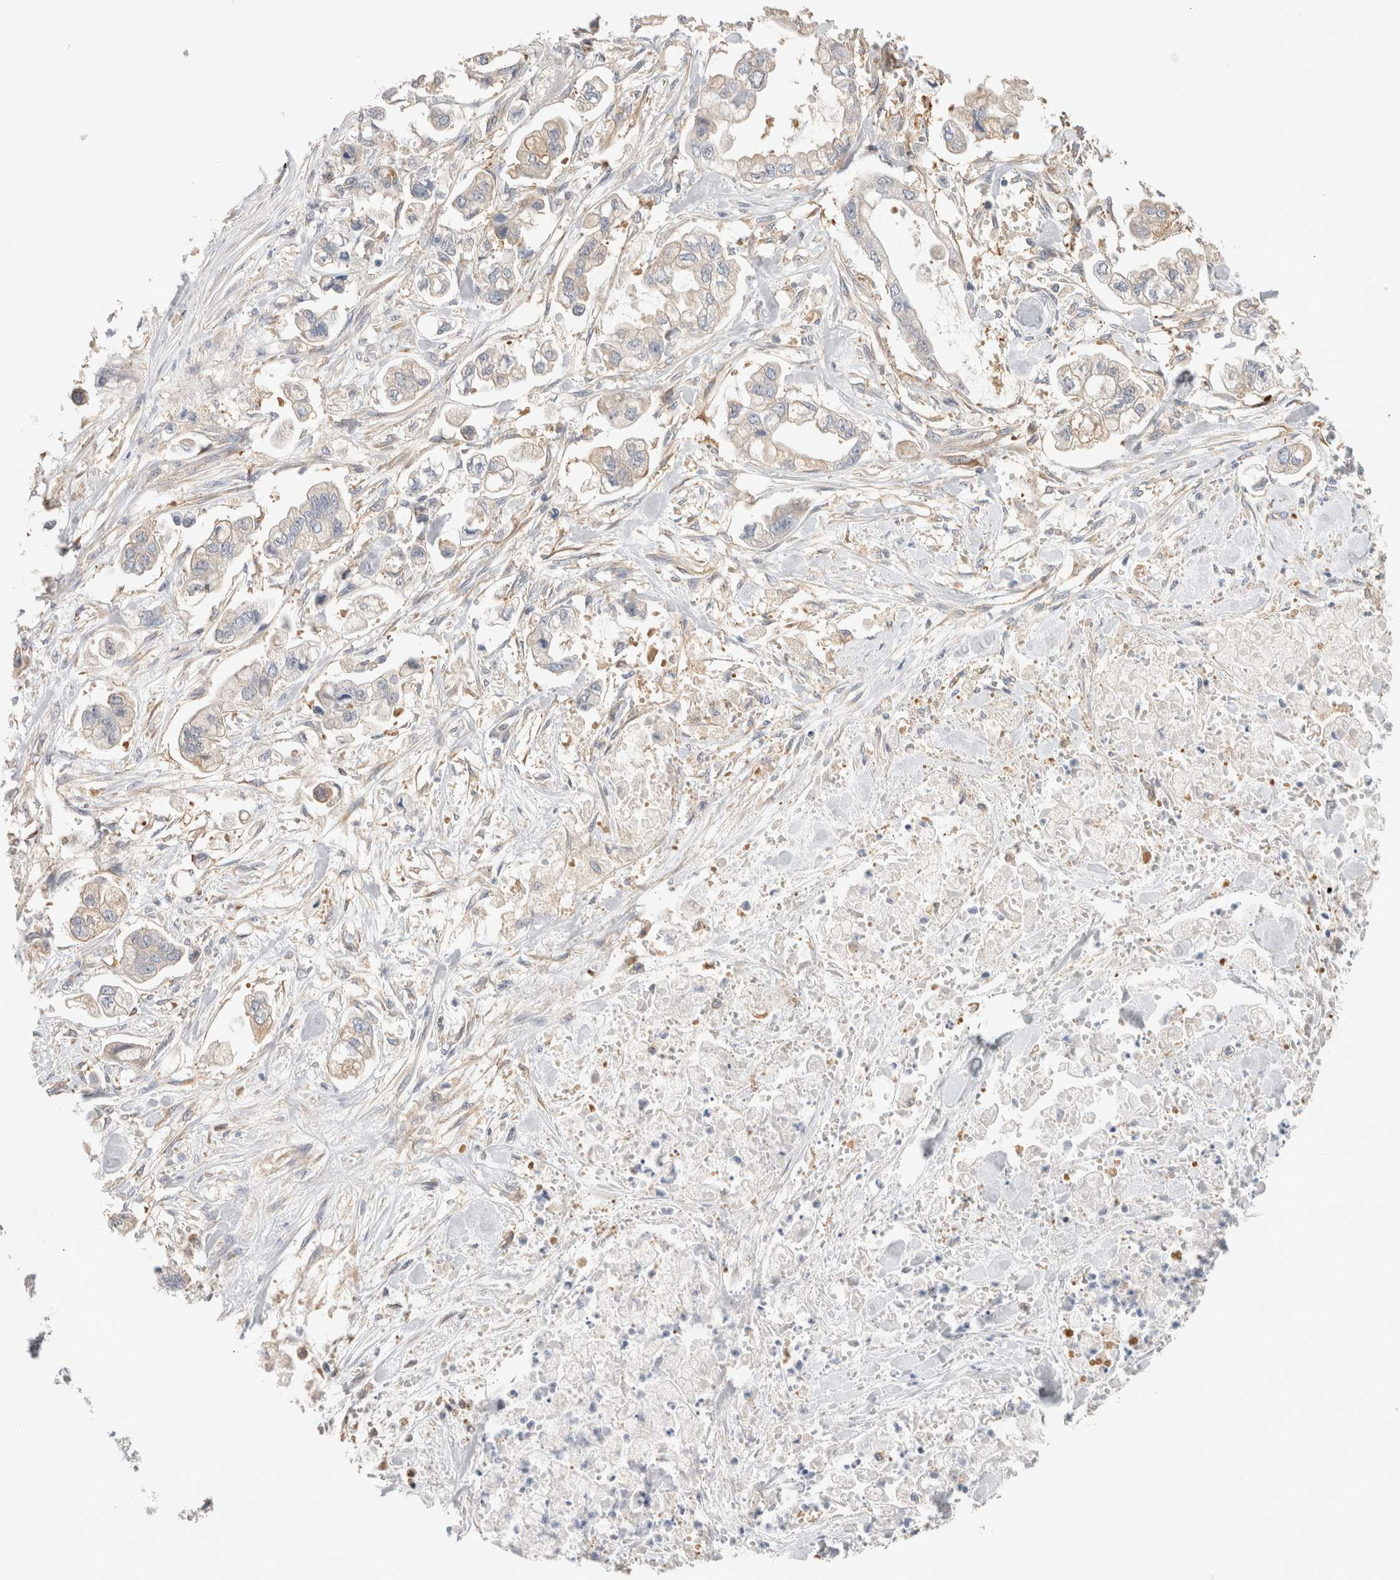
{"staining": {"intensity": "weak", "quantity": "<25%", "location": "cytoplasmic/membranous"}, "tissue": "stomach cancer", "cell_type": "Tumor cells", "image_type": "cancer", "snomed": [{"axis": "morphology", "description": "Normal tissue, NOS"}, {"axis": "morphology", "description": "Adenocarcinoma, NOS"}, {"axis": "topography", "description": "Stomach"}], "caption": "This is a micrograph of immunohistochemistry (IHC) staining of adenocarcinoma (stomach), which shows no expression in tumor cells.", "gene": "CAPN2", "patient": {"sex": "male", "age": 62}}